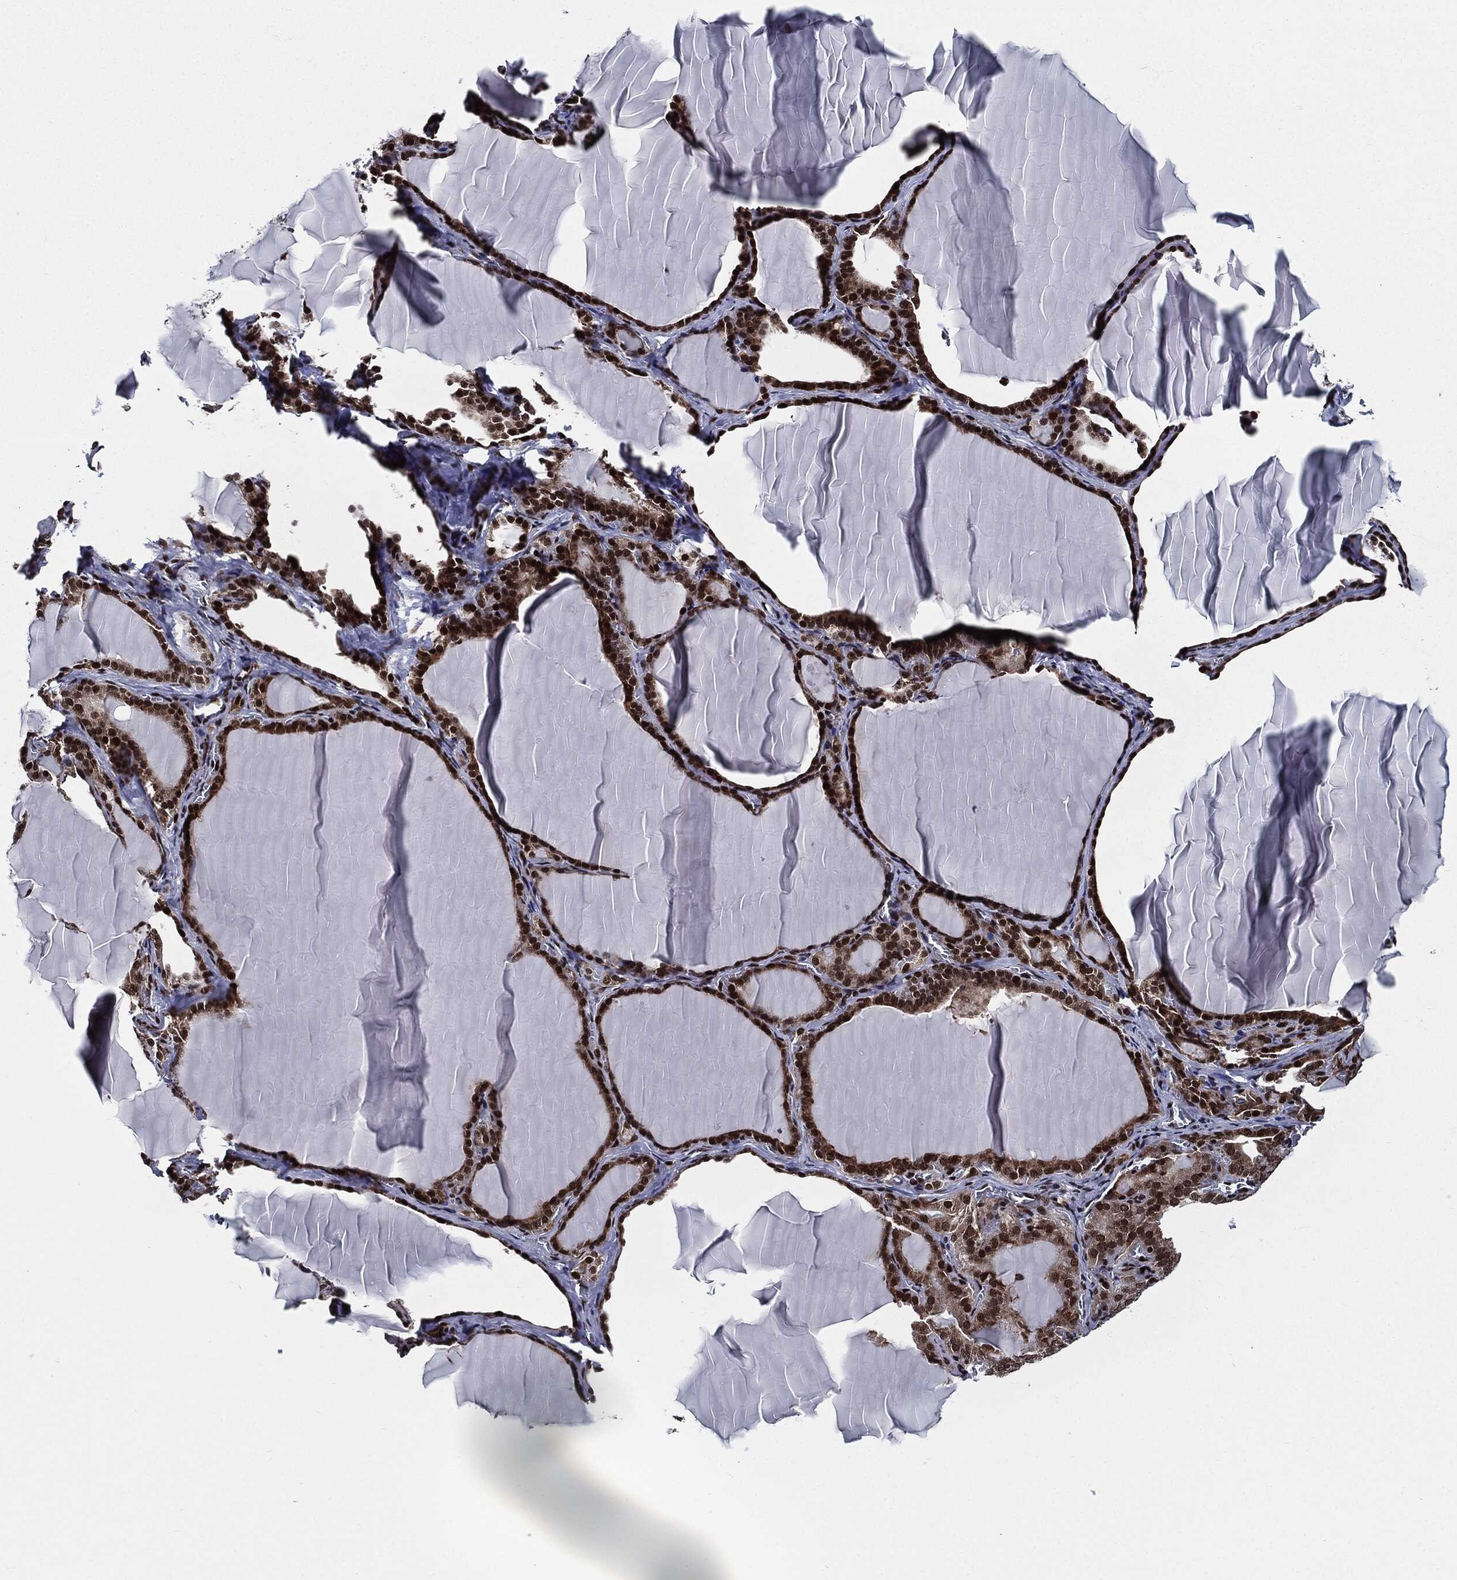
{"staining": {"intensity": "strong", "quantity": ">75%", "location": "nuclear"}, "tissue": "thyroid gland", "cell_type": "Glandular cells", "image_type": "normal", "snomed": [{"axis": "morphology", "description": "Normal tissue, NOS"}, {"axis": "morphology", "description": "Hyperplasia, NOS"}, {"axis": "topography", "description": "Thyroid gland"}], "caption": "Protein analysis of unremarkable thyroid gland displays strong nuclear staining in about >75% of glandular cells.", "gene": "ZFP91", "patient": {"sex": "female", "age": 27}}